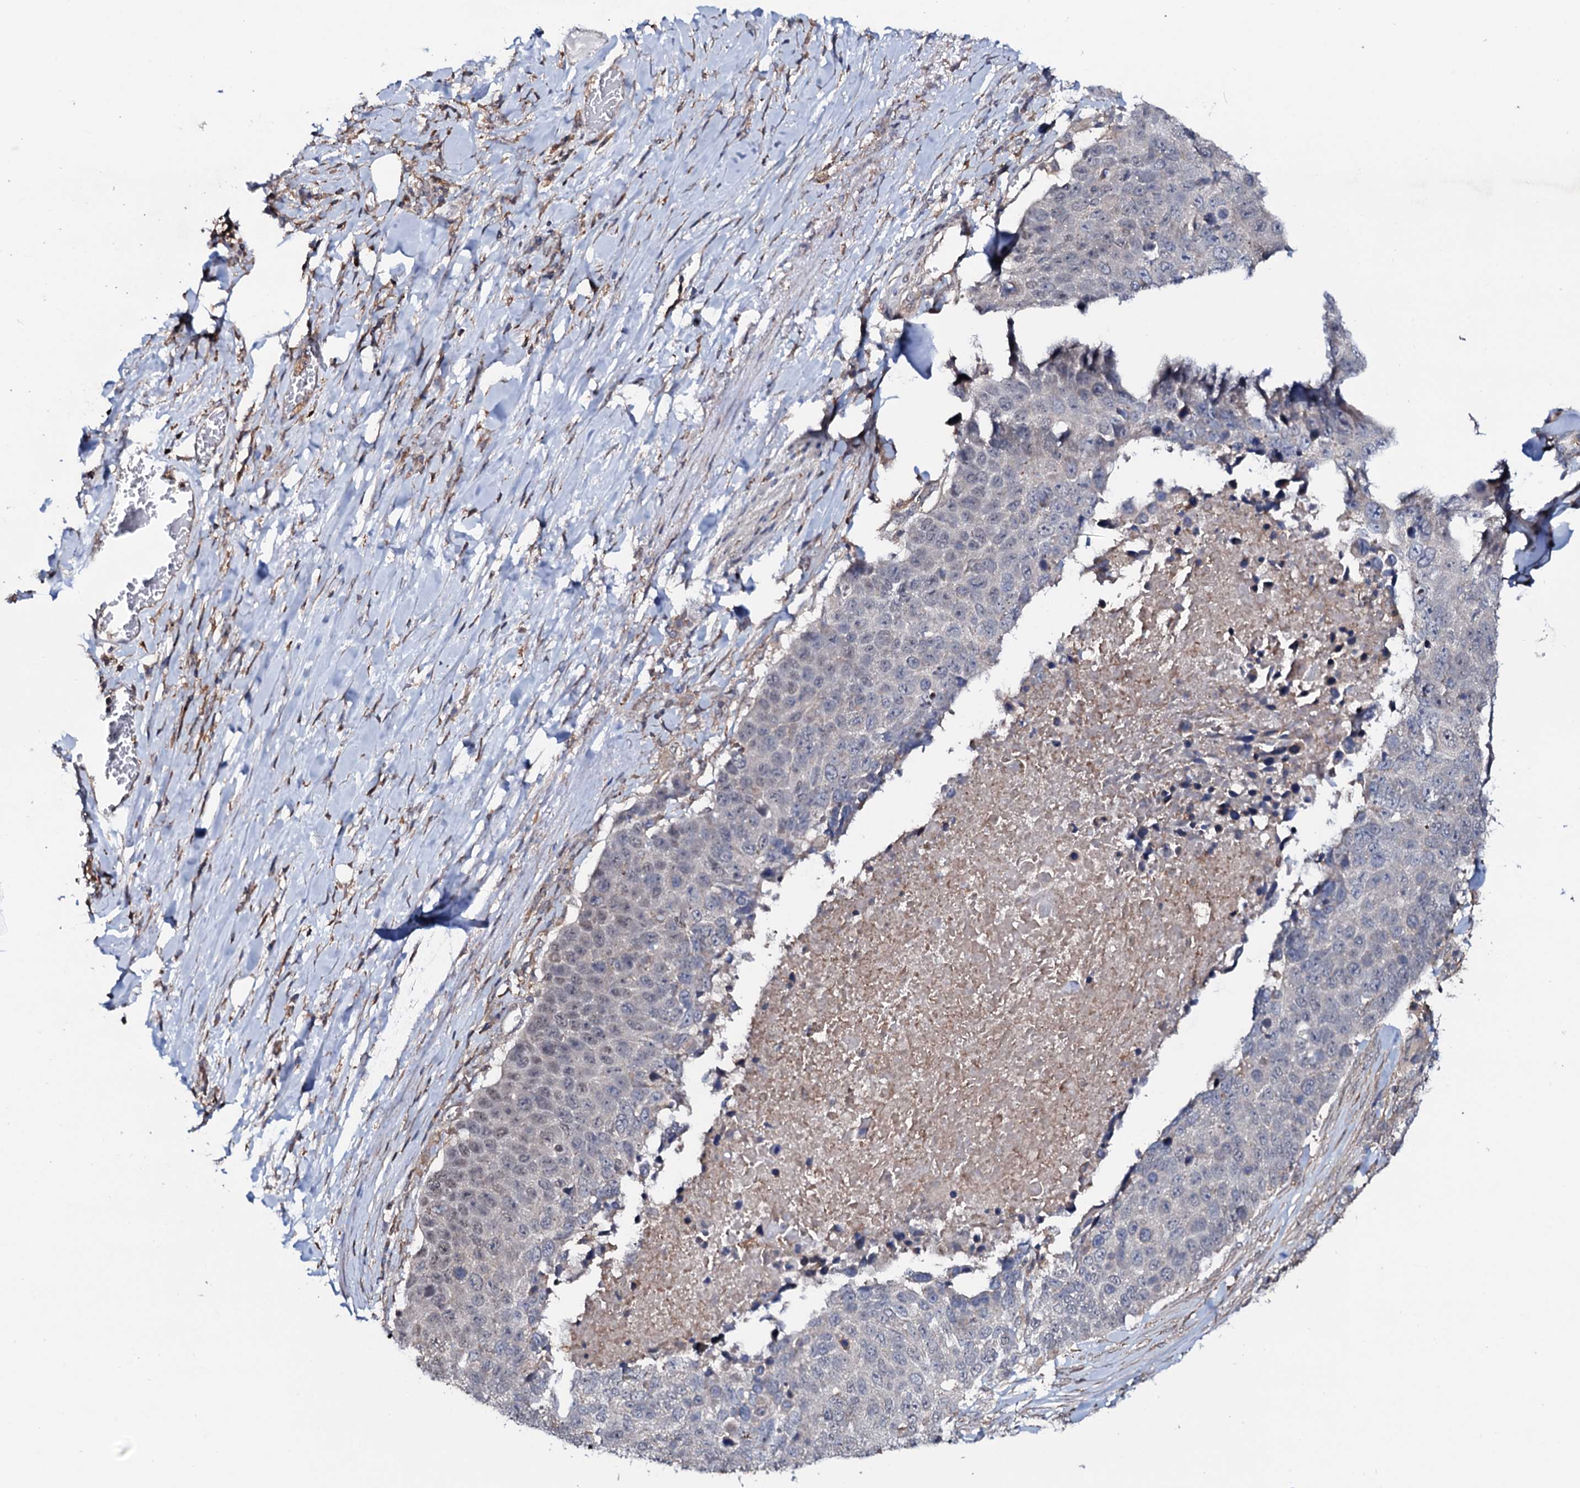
{"staining": {"intensity": "negative", "quantity": "none", "location": "none"}, "tissue": "lung cancer", "cell_type": "Tumor cells", "image_type": "cancer", "snomed": [{"axis": "morphology", "description": "Normal tissue, NOS"}, {"axis": "morphology", "description": "Squamous cell carcinoma, NOS"}, {"axis": "topography", "description": "Lymph node"}, {"axis": "topography", "description": "Lung"}], "caption": "Lung cancer (squamous cell carcinoma) was stained to show a protein in brown. There is no significant expression in tumor cells.", "gene": "COG6", "patient": {"sex": "male", "age": 66}}